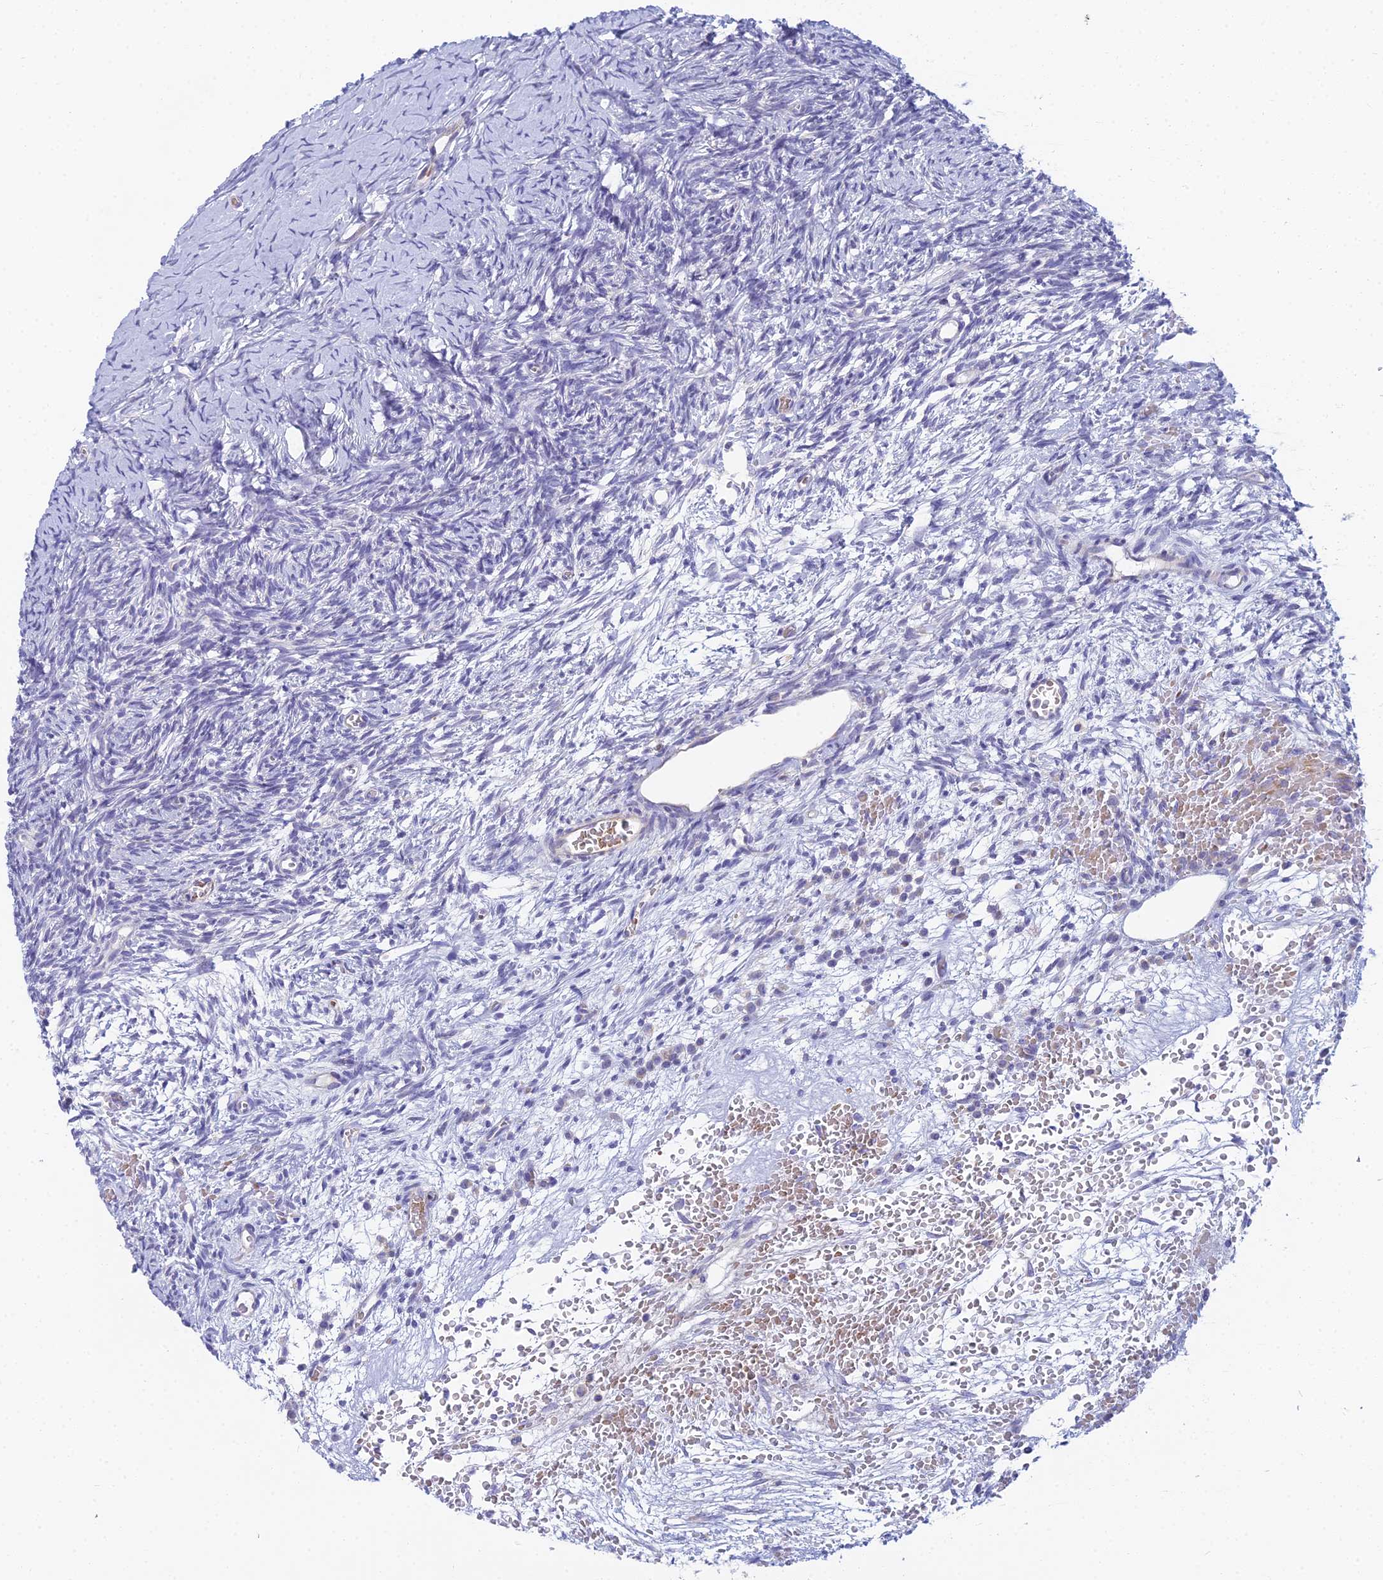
{"staining": {"intensity": "negative", "quantity": "none", "location": "none"}, "tissue": "ovary", "cell_type": "Ovarian stroma cells", "image_type": "normal", "snomed": [{"axis": "morphology", "description": "Normal tissue, NOS"}, {"axis": "topography", "description": "Ovary"}], "caption": "The immunohistochemistry photomicrograph has no significant positivity in ovarian stroma cells of ovary.", "gene": "ZNF564", "patient": {"sex": "female", "age": 39}}